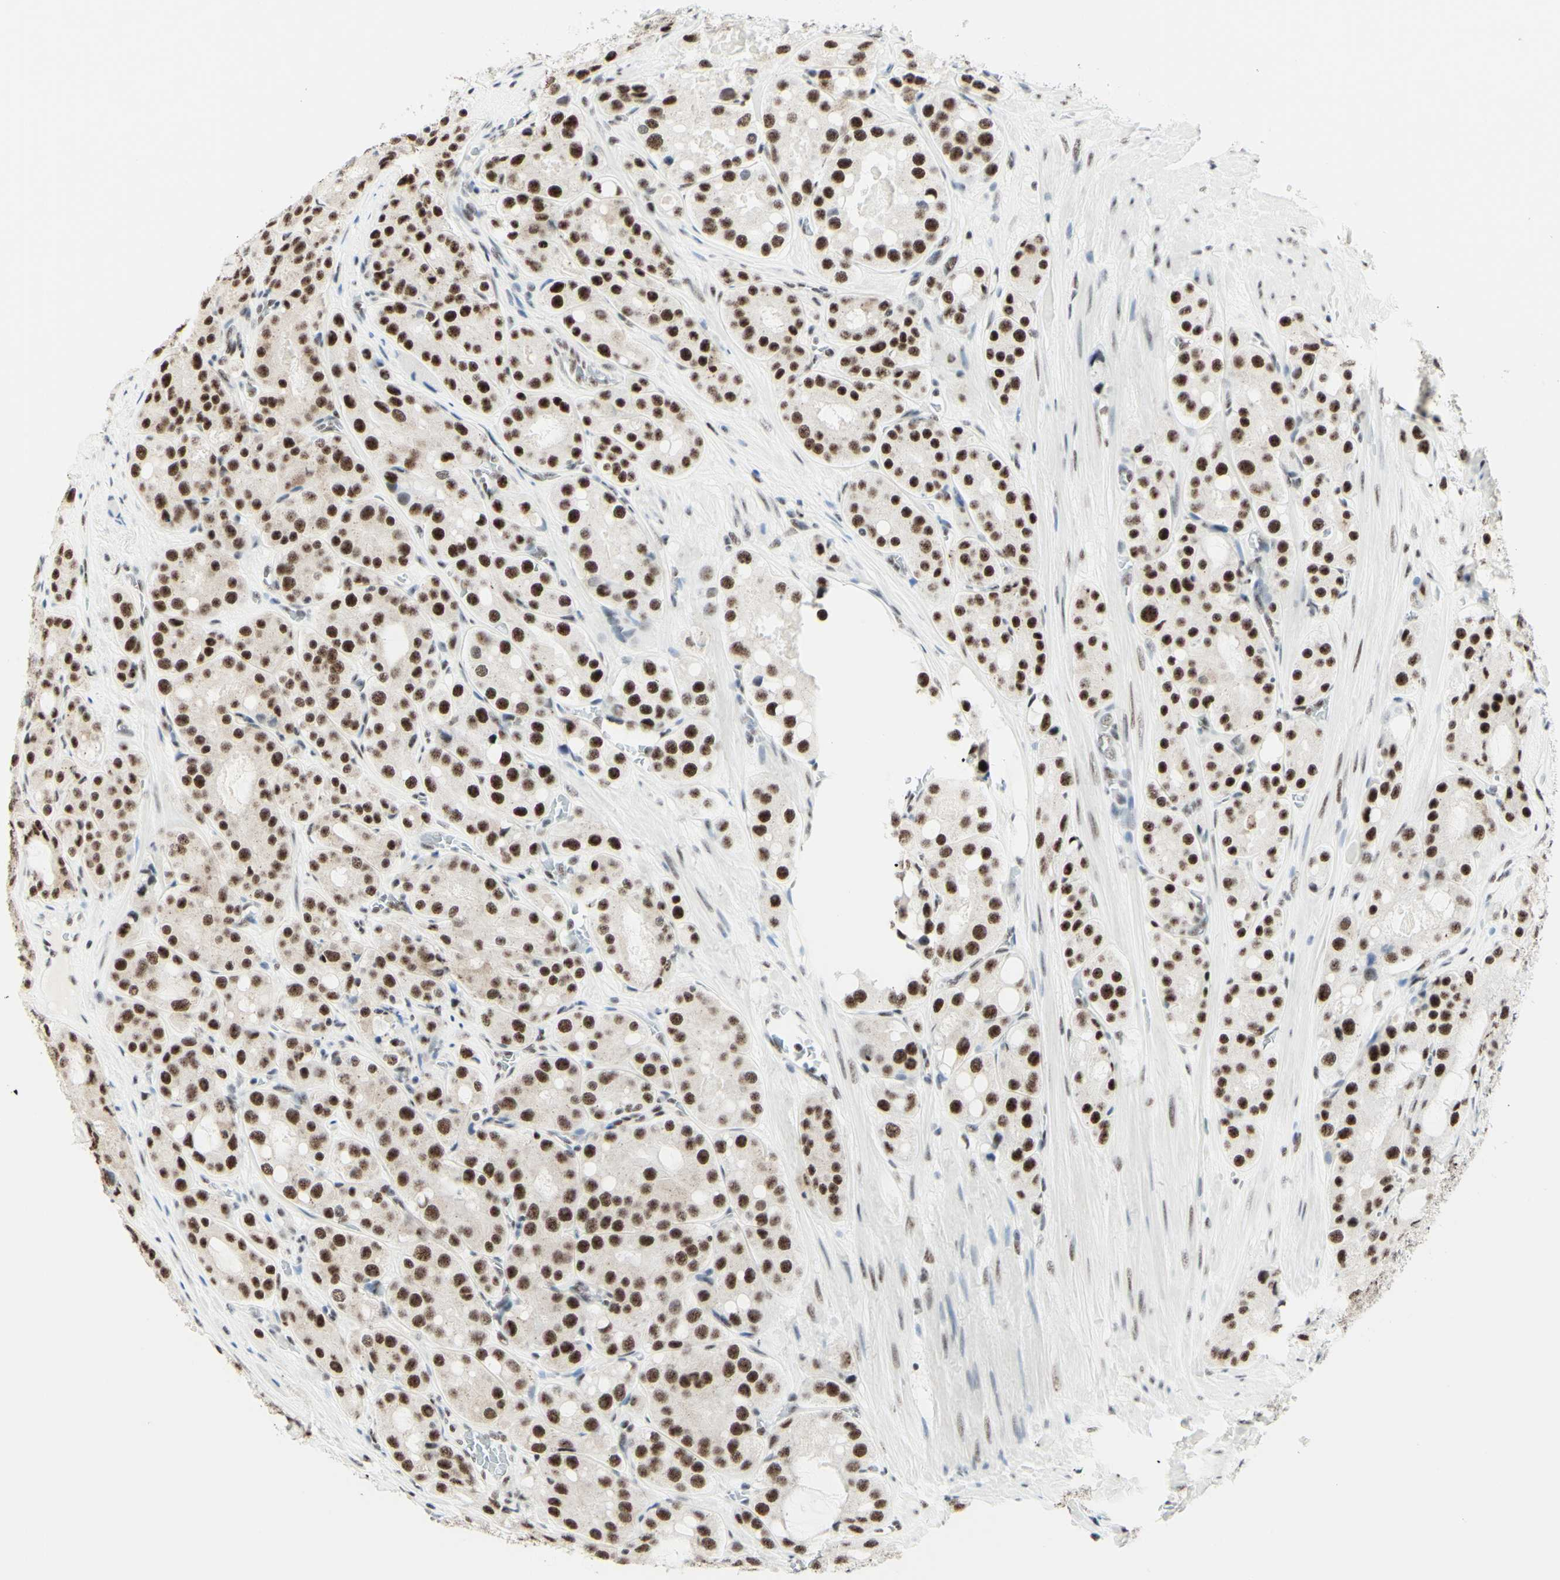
{"staining": {"intensity": "moderate", "quantity": ">75%", "location": "nuclear"}, "tissue": "prostate cancer", "cell_type": "Tumor cells", "image_type": "cancer", "snomed": [{"axis": "morphology", "description": "Adenocarcinoma, High grade"}, {"axis": "topography", "description": "Prostate"}], "caption": "Brown immunohistochemical staining in prostate cancer (adenocarcinoma (high-grade)) demonstrates moderate nuclear positivity in about >75% of tumor cells.", "gene": "WTAP", "patient": {"sex": "male", "age": 65}}